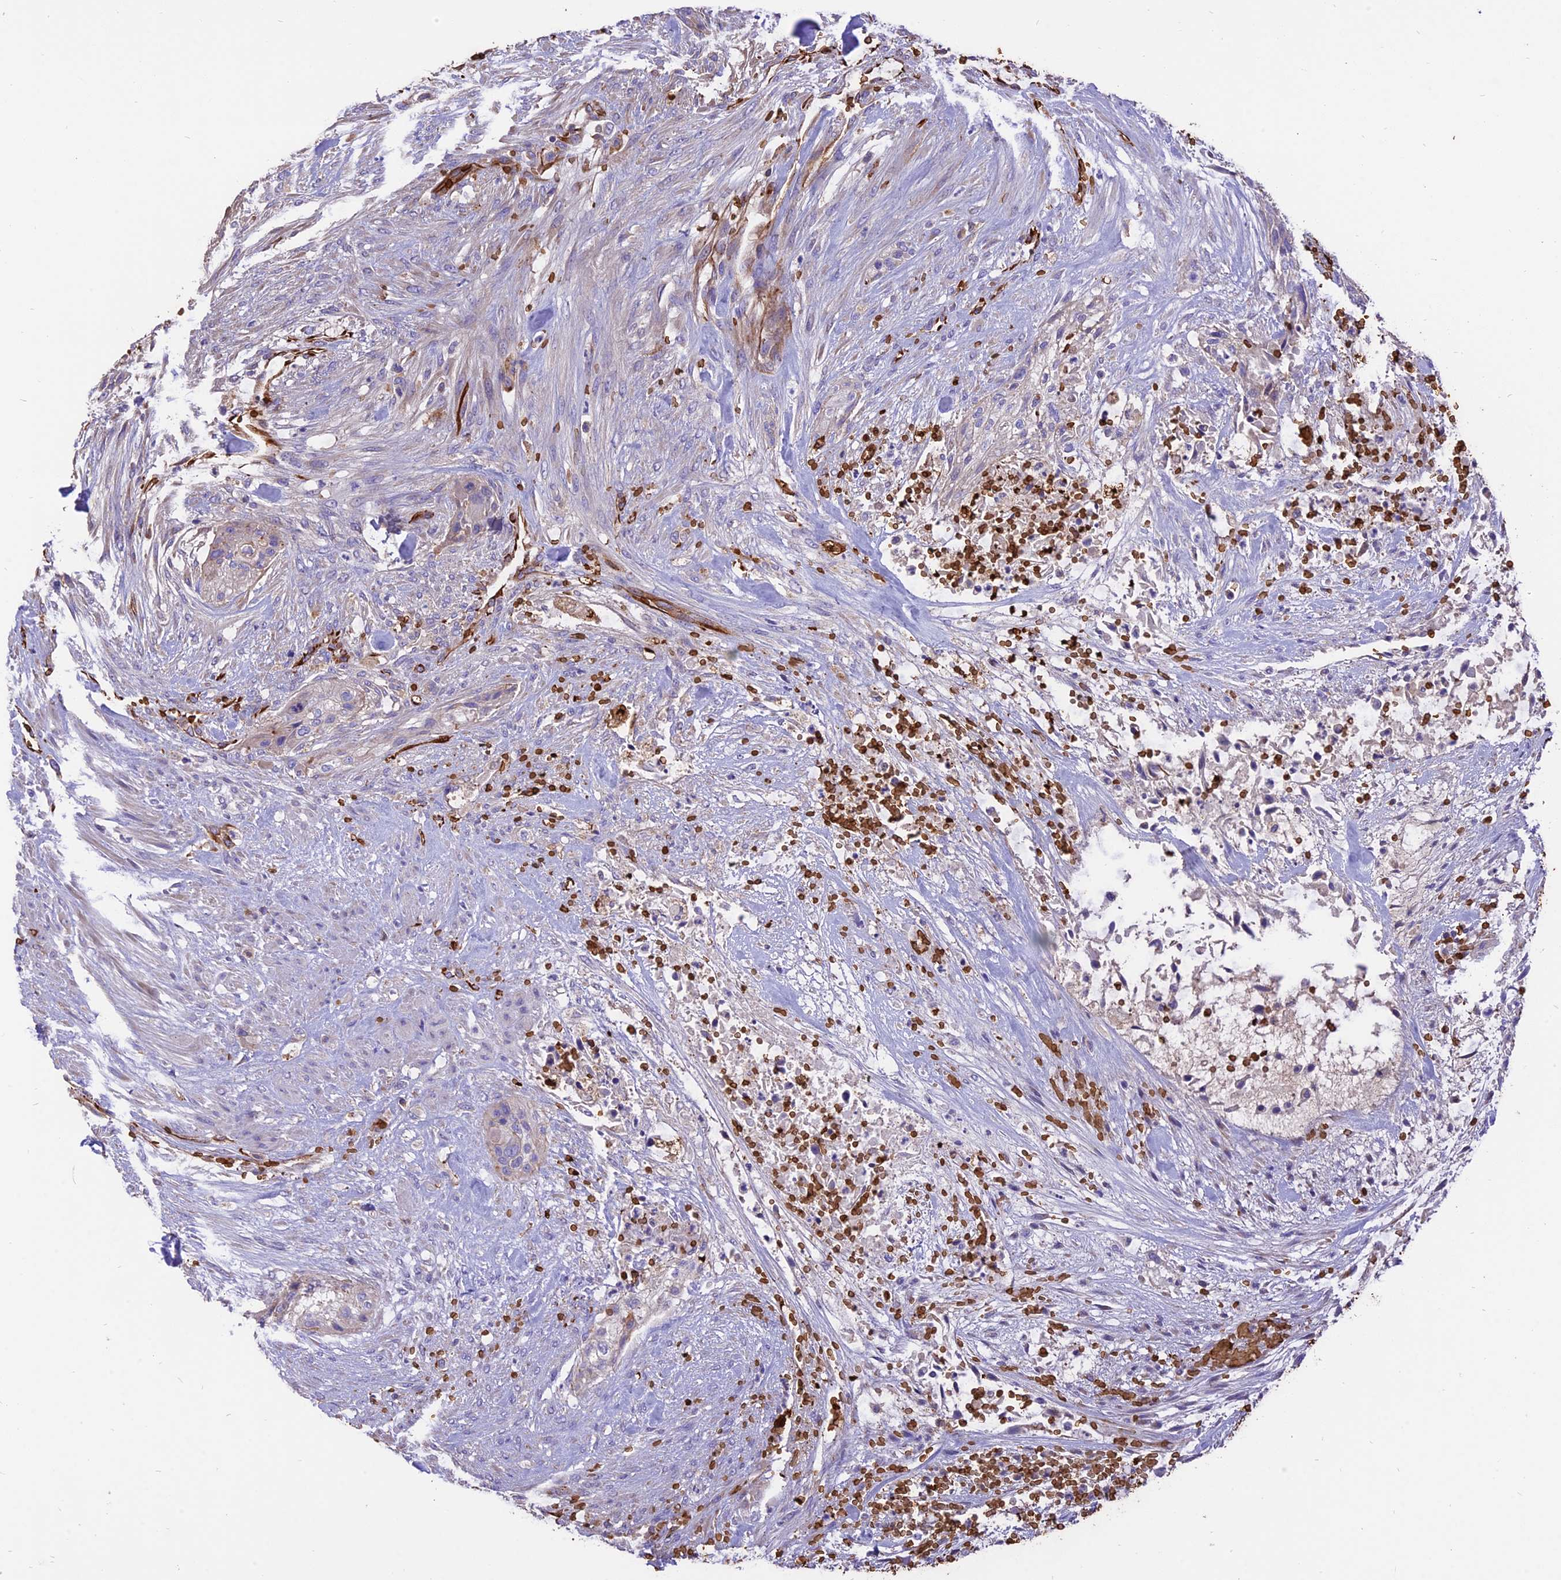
{"staining": {"intensity": "negative", "quantity": "none", "location": "none"}, "tissue": "urothelial cancer", "cell_type": "Tumor cells", "image_type": "cancer", "snomed": [{"axis": "morphology", "description": "Urothelial carcinoma, High grade"}, {"axis": "topography", "description": "Urinary bladder"}], "caption": "Protein analysis of urothelial carcinoma (high-grade) reveals no significant positivity in tumor cells.", "gene": "TTC4", "patient": {"sex": "male", "age": 35}}